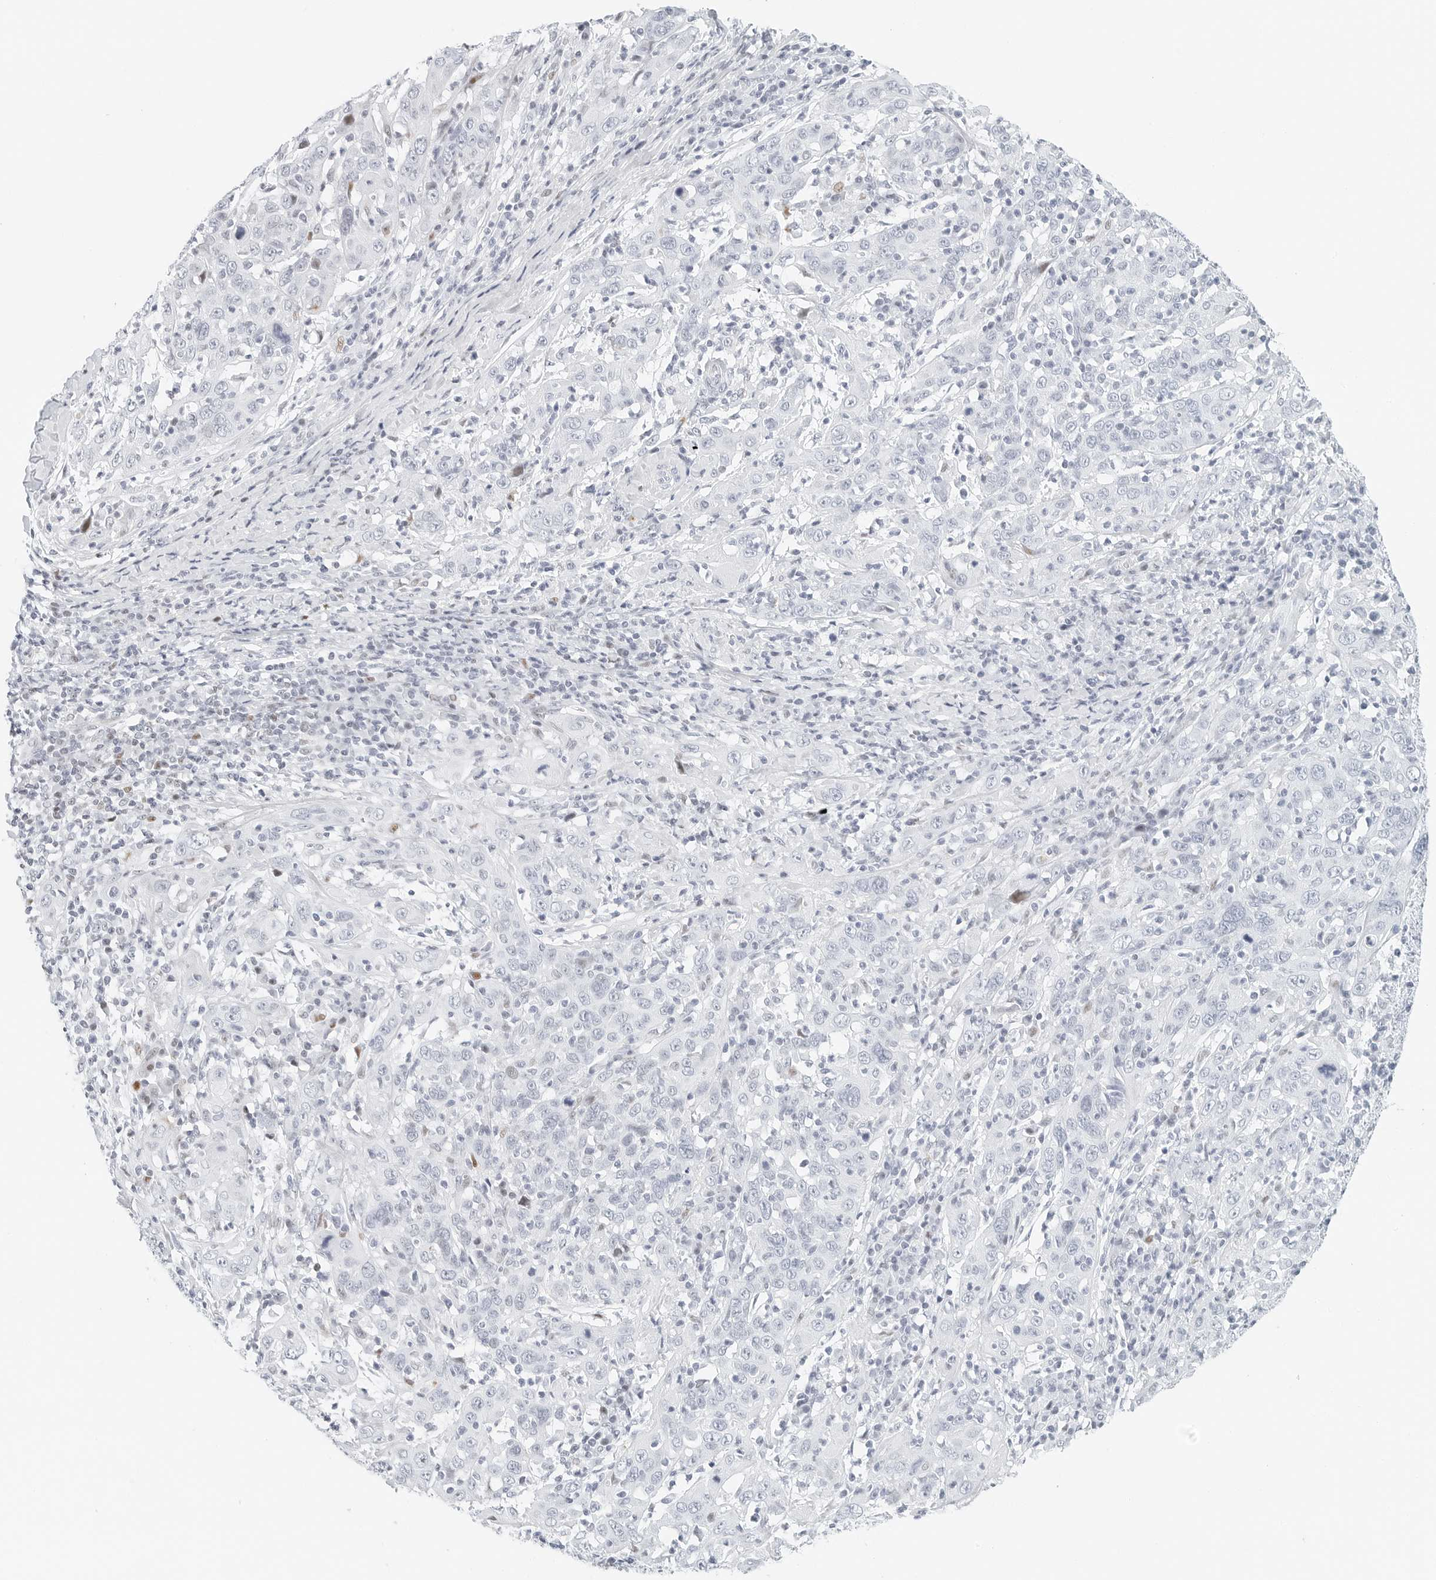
{"staining": {"intensity": "negative", "quantity": "none", "location": "none"}, "tissue": "cervical cancer", "cell_type": "Tumor cells", "image_type": "cancer", "snomed": [{"axis": "morphology", "description": "Squamous cell carcinoma, NOS"}, {"axis": "topography", "description": "Cervix"}], "caption": "A photomicrograph of human cervical squamous cell carcinoma is negative for staining in tumor cells. (DAB IHC with hematoxylin counter stain).", "gene": "NTMT2", "patient": {"sex": "female", "age": 46}}